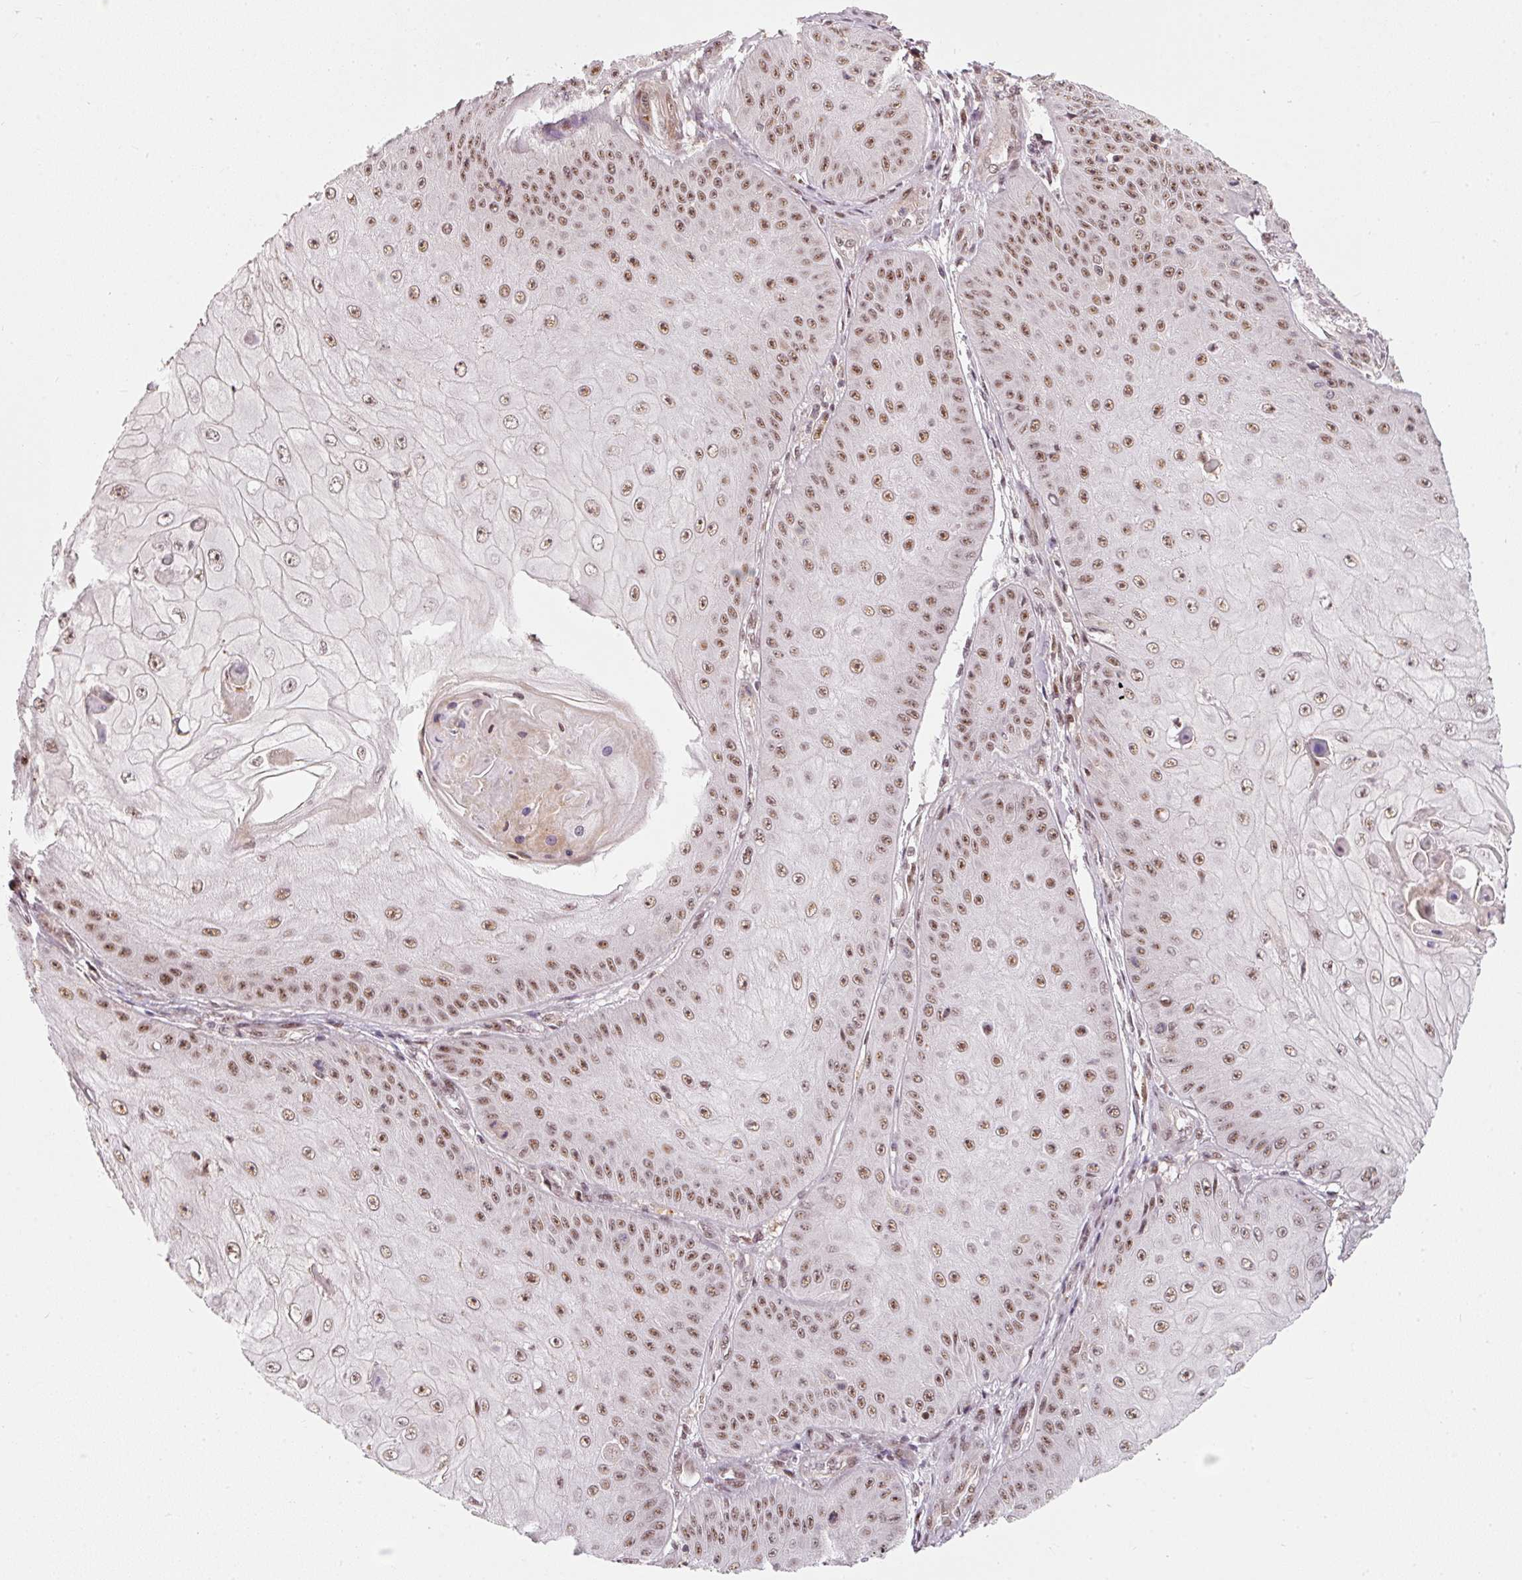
{"staining": {"intensity": "moderate", "quantity": ">75%", "location": "nuclear"}, "tissue": "skin cancer", "cell_type": "Tumor cells", "image_type": "cancer", "snomed": [{"axis": "morphology", "description": "Squamous cell carcinoma, NOS"}, {"axis": "topography", "description": "Skin"}], "caption": "The image shows staining of skin cancer (squamous cell carcinoma), revealing moderate nuclear protein positivity (brown color) within tumor cells.", "gene": "THOC6", "patient": {"sex": "male", "age": 70}}